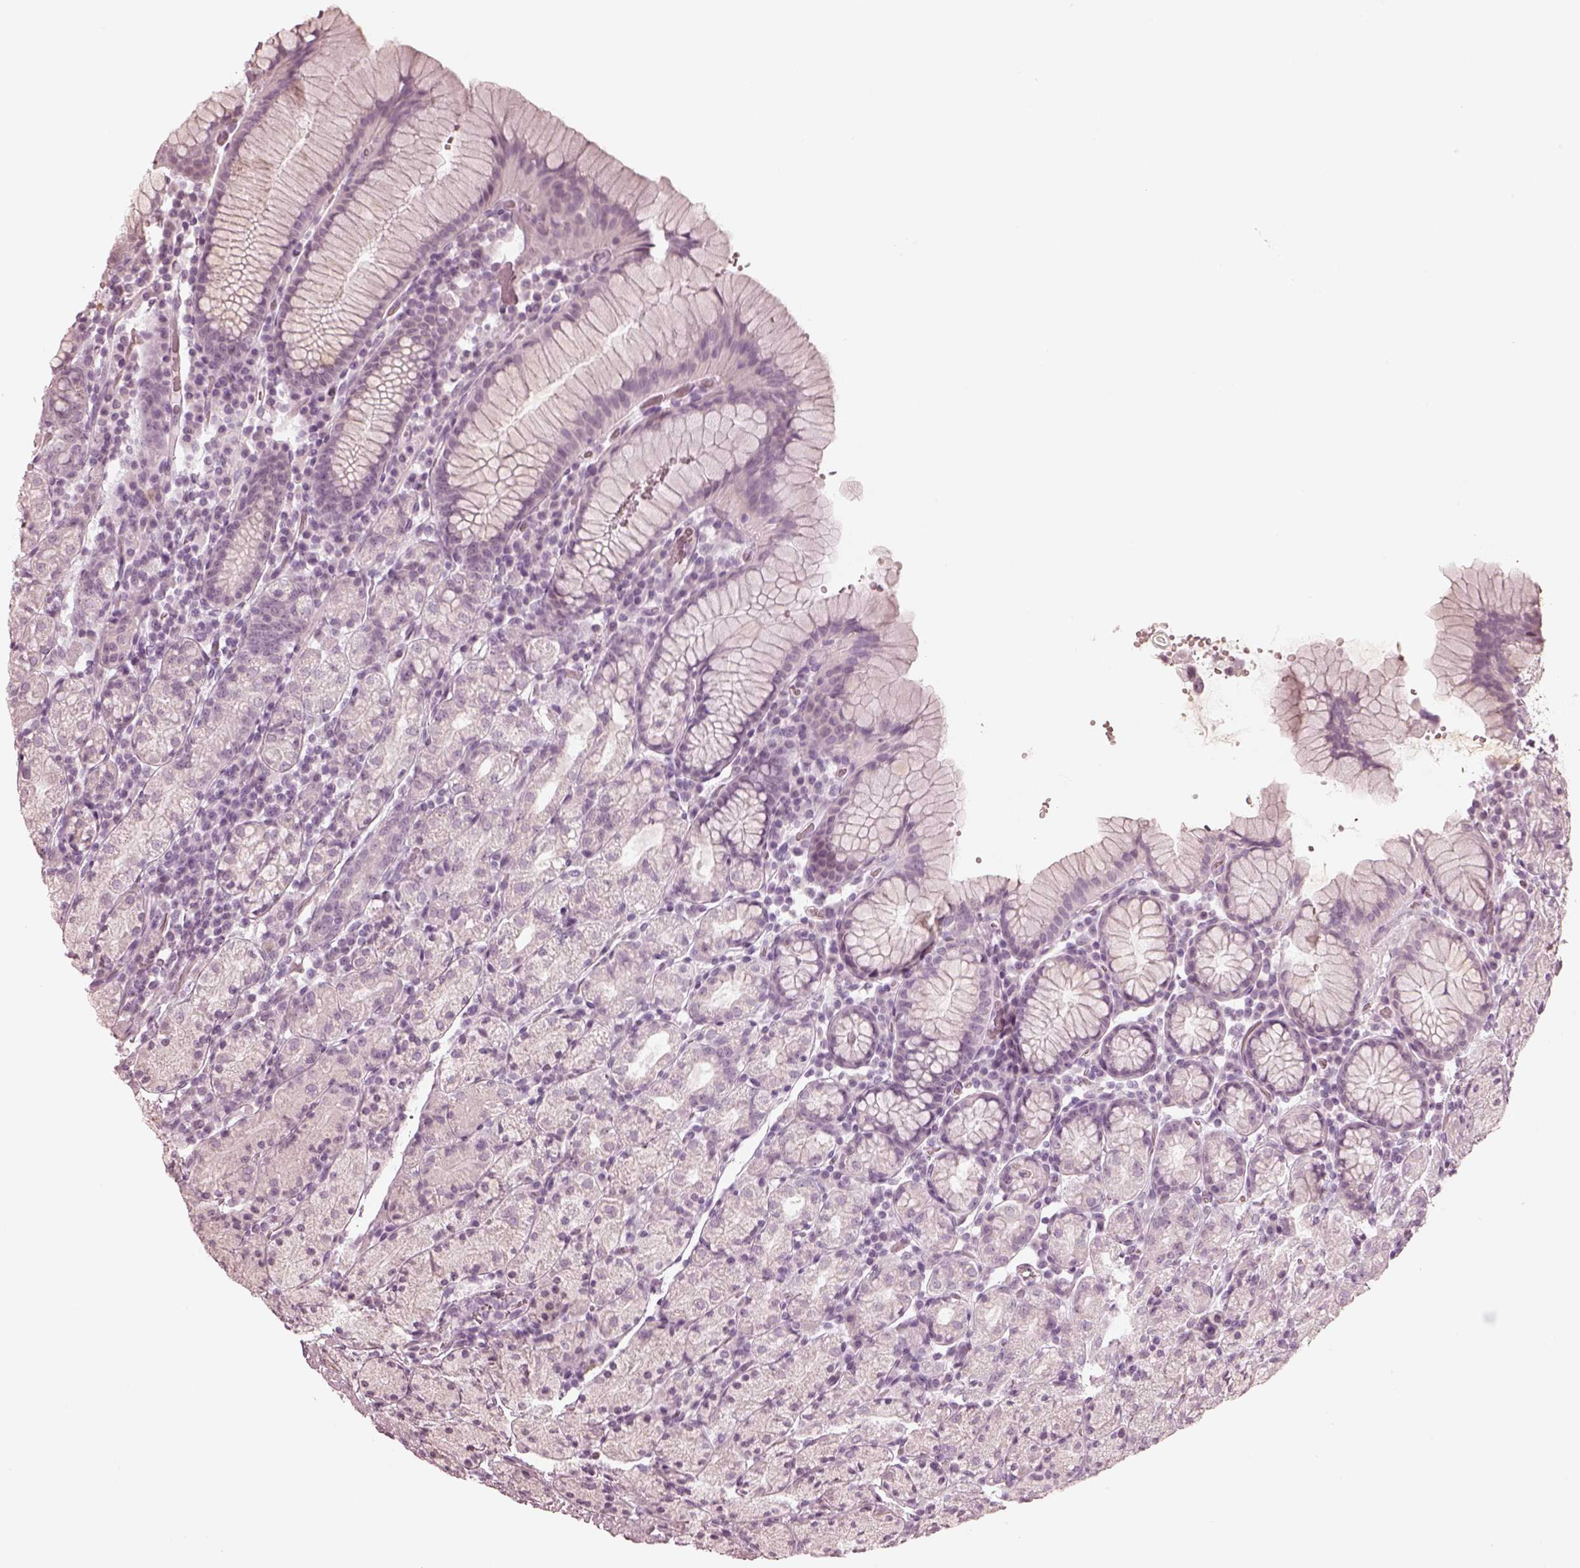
{"staining": {"intensity": "negative", "quantity": "none", "location": "none"}, "tissue": "stomach", "cell_type": "Glandular cells", "image_type": "normal", "snomed": [{"axis": "morphology", "description": "Normal tissue, NOS"}, {"axis": "topography", "description": "Stomach, upper"}, {"axis": "topography", "description": "Stomach"}], "caption": "Immunohistochemistry (IHC) of normal stomach reveals no positivity in glandular cells.", "gene": "CALR3", "patient": {"sex": "male", "age": 62}}